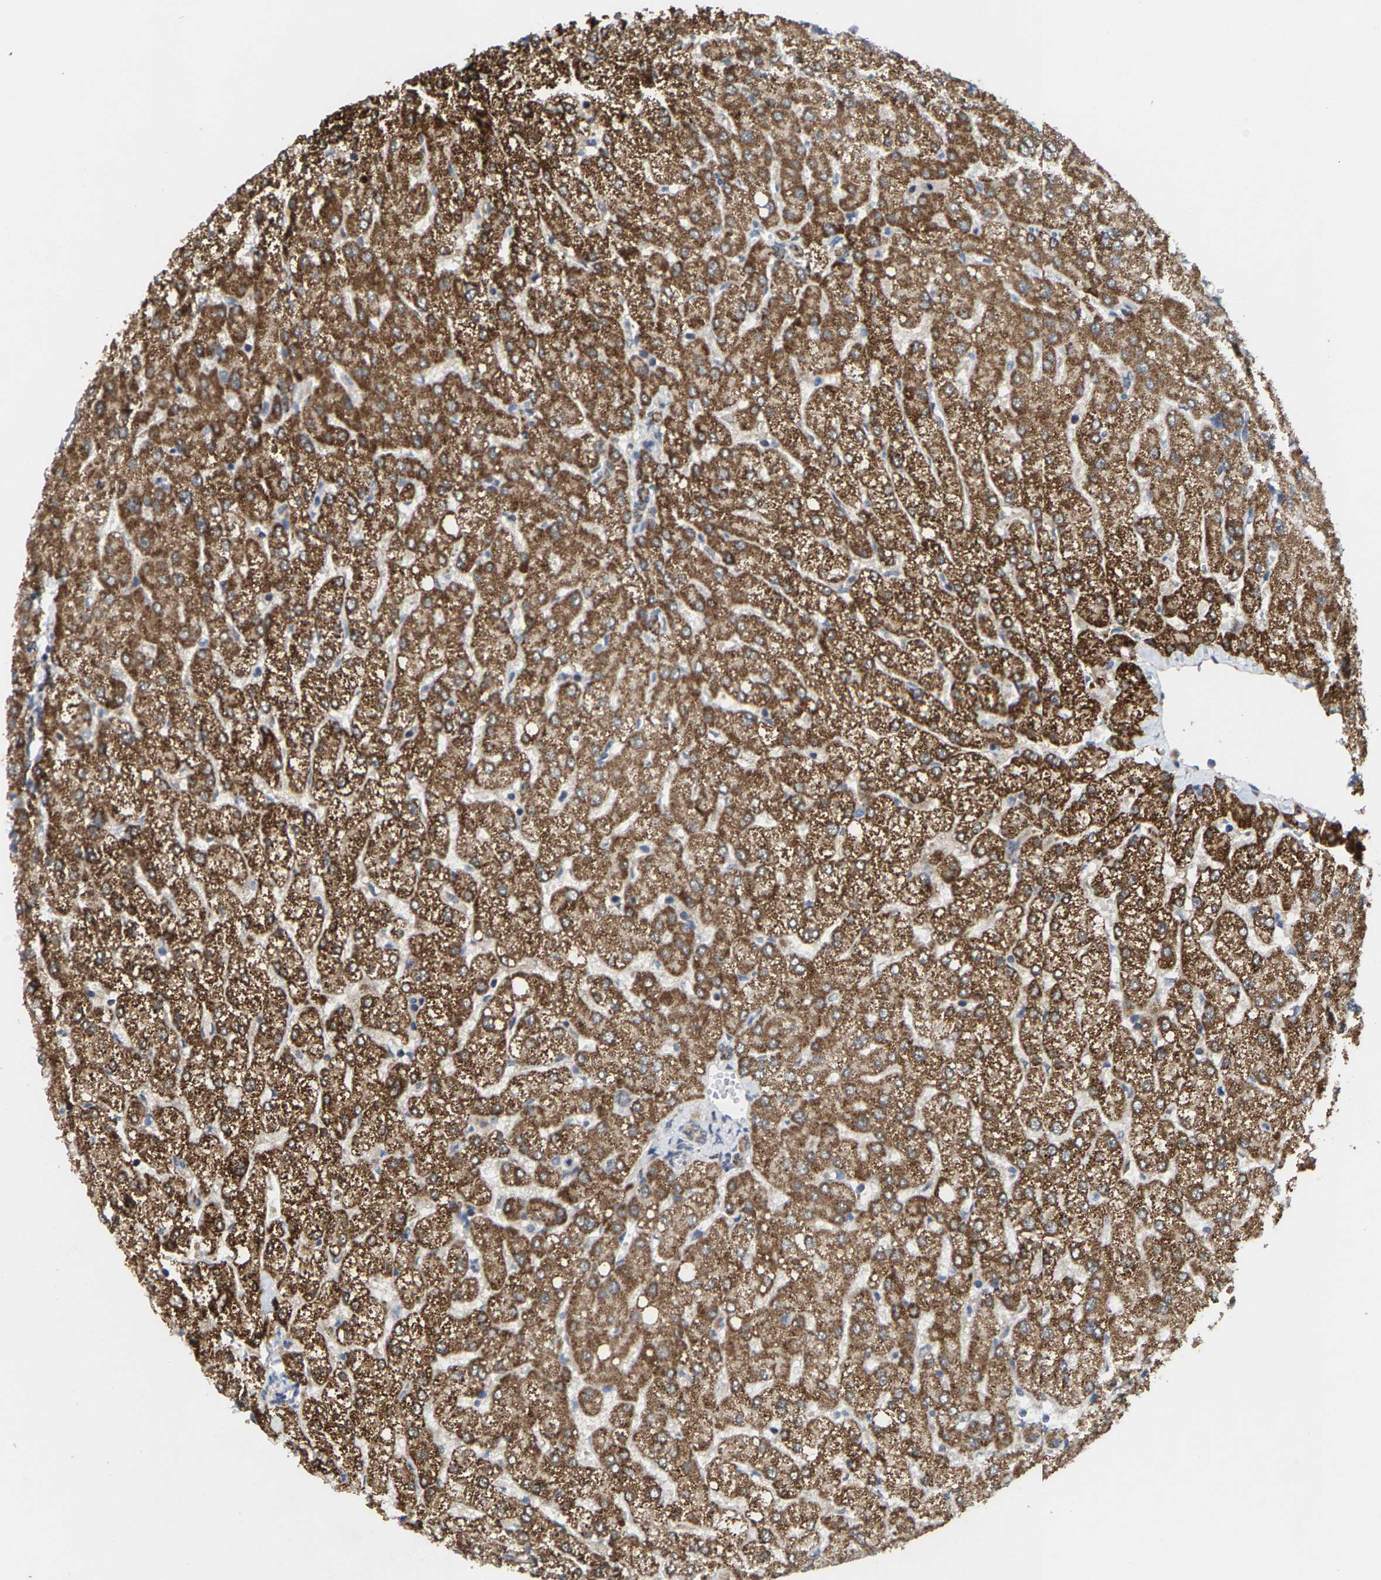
{"staining": {"intensity": "moderate", "quantity": "25%-75%", "location": "cytoplasmic/membranous"}, "tissue": "liver", "cell_type": "Cholangiocytes", "image_type": "normal", "snomed": [{"axis": "morphology", "description": "Normal tissue, NOS"}, {"axis": "topography", "description": "Liver"}], "caption": "A high-resolution micrograph shows immunohistochemistry (IHC) staining of unremarkable liver, which displays moderate cytoplasmic/membranous staining in about 25%-75% of cholangiocytes.", "gene": "TDRKH", "patient": {"sex": "female", "age": 54}}